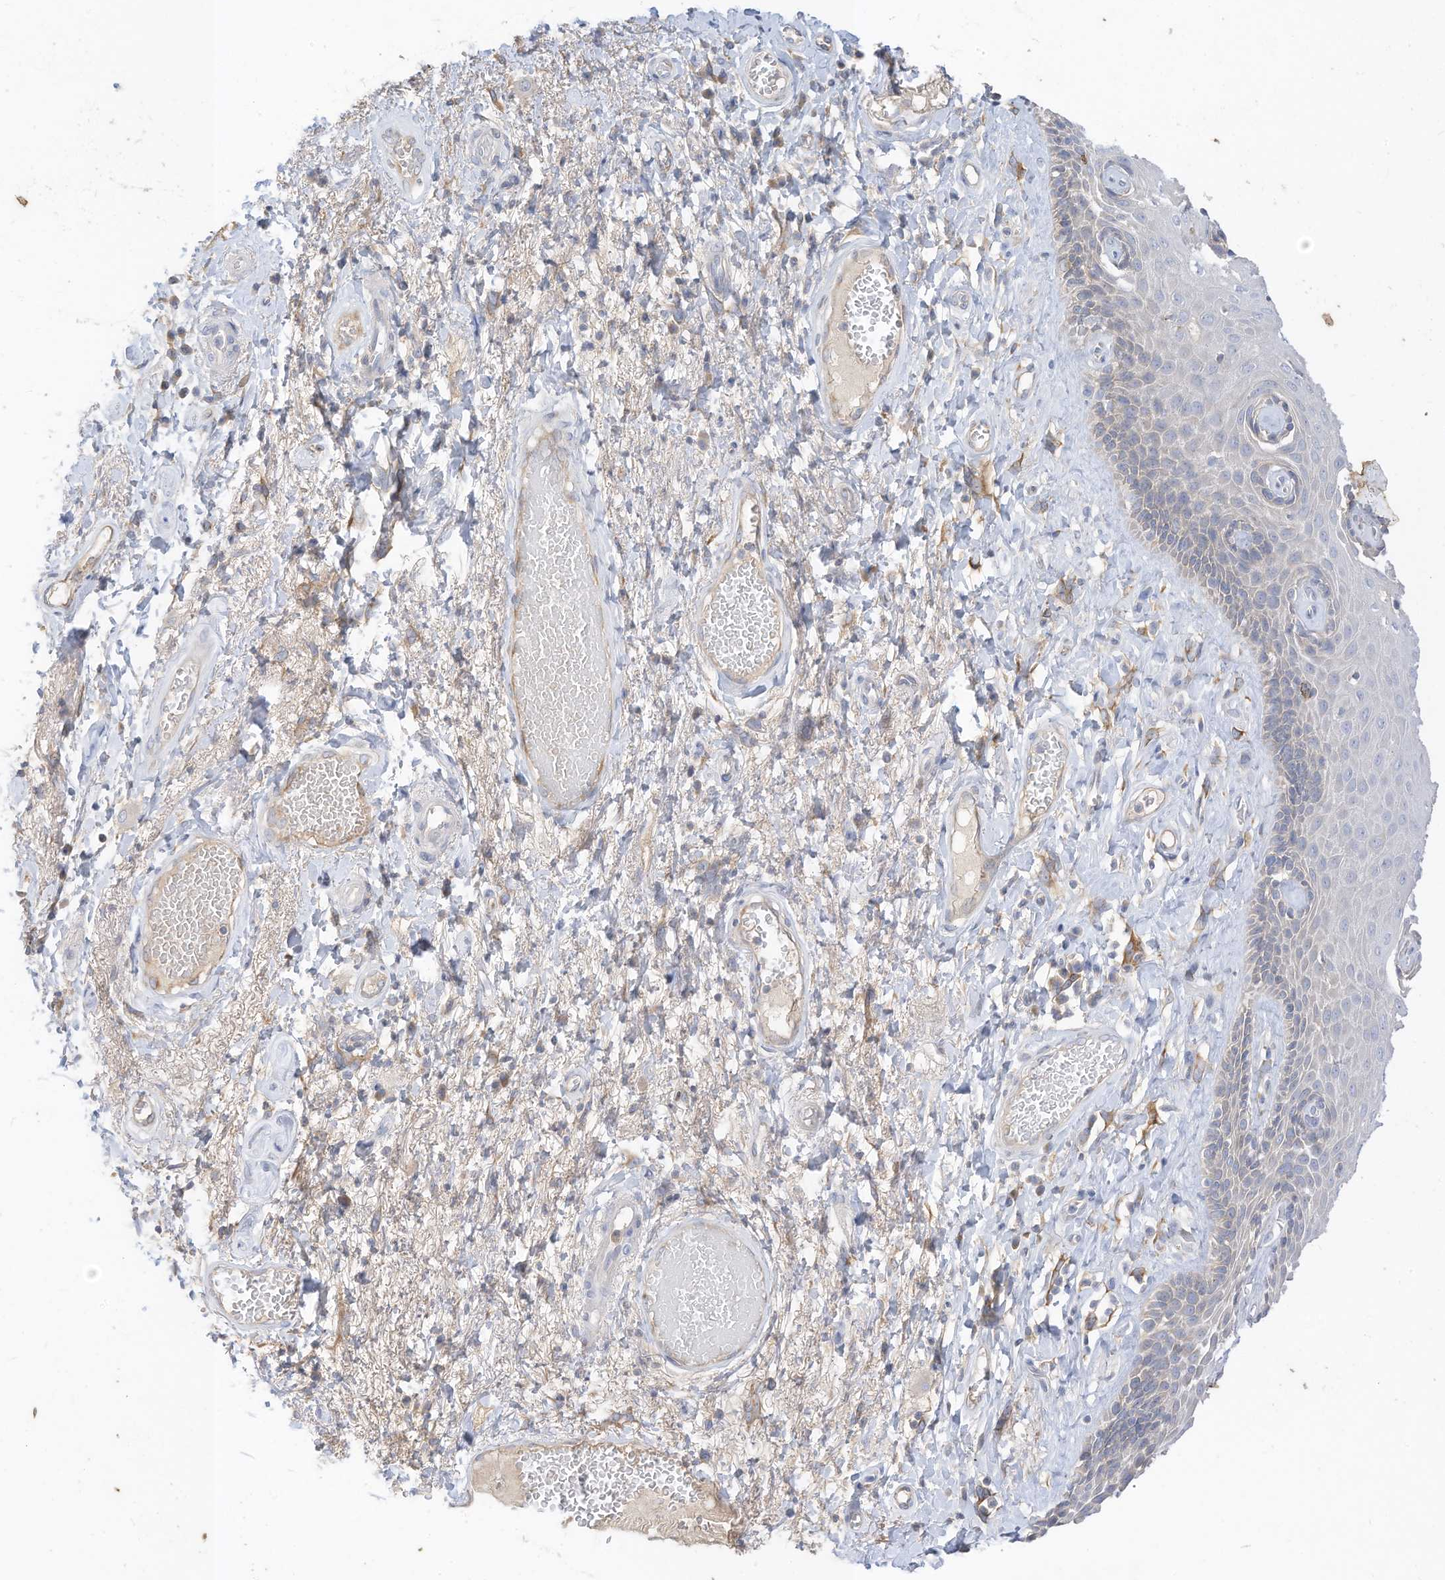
{"staining": {"intensity": "moderate", "quantity": "<25%", "location": "cytoplasmic/membranous"}, "tissue": "skin", "cell_type": "Epidermal cells", "image_type": "normal", "snomed": [{"axis": "morphology", "description": "Normal tissue, NOS"}, {"axis": "topography", "description": "Anal"}], "caption": "The immunohistochemical stain highlights moderate cytoplasmic/membranous positivity in epidermal cells of benign skin. (brown staining indicates protein expression, while blue staining denotes nuclei).", "gene": "RASA2", "patient": {"sex": "male", "age": 69}}